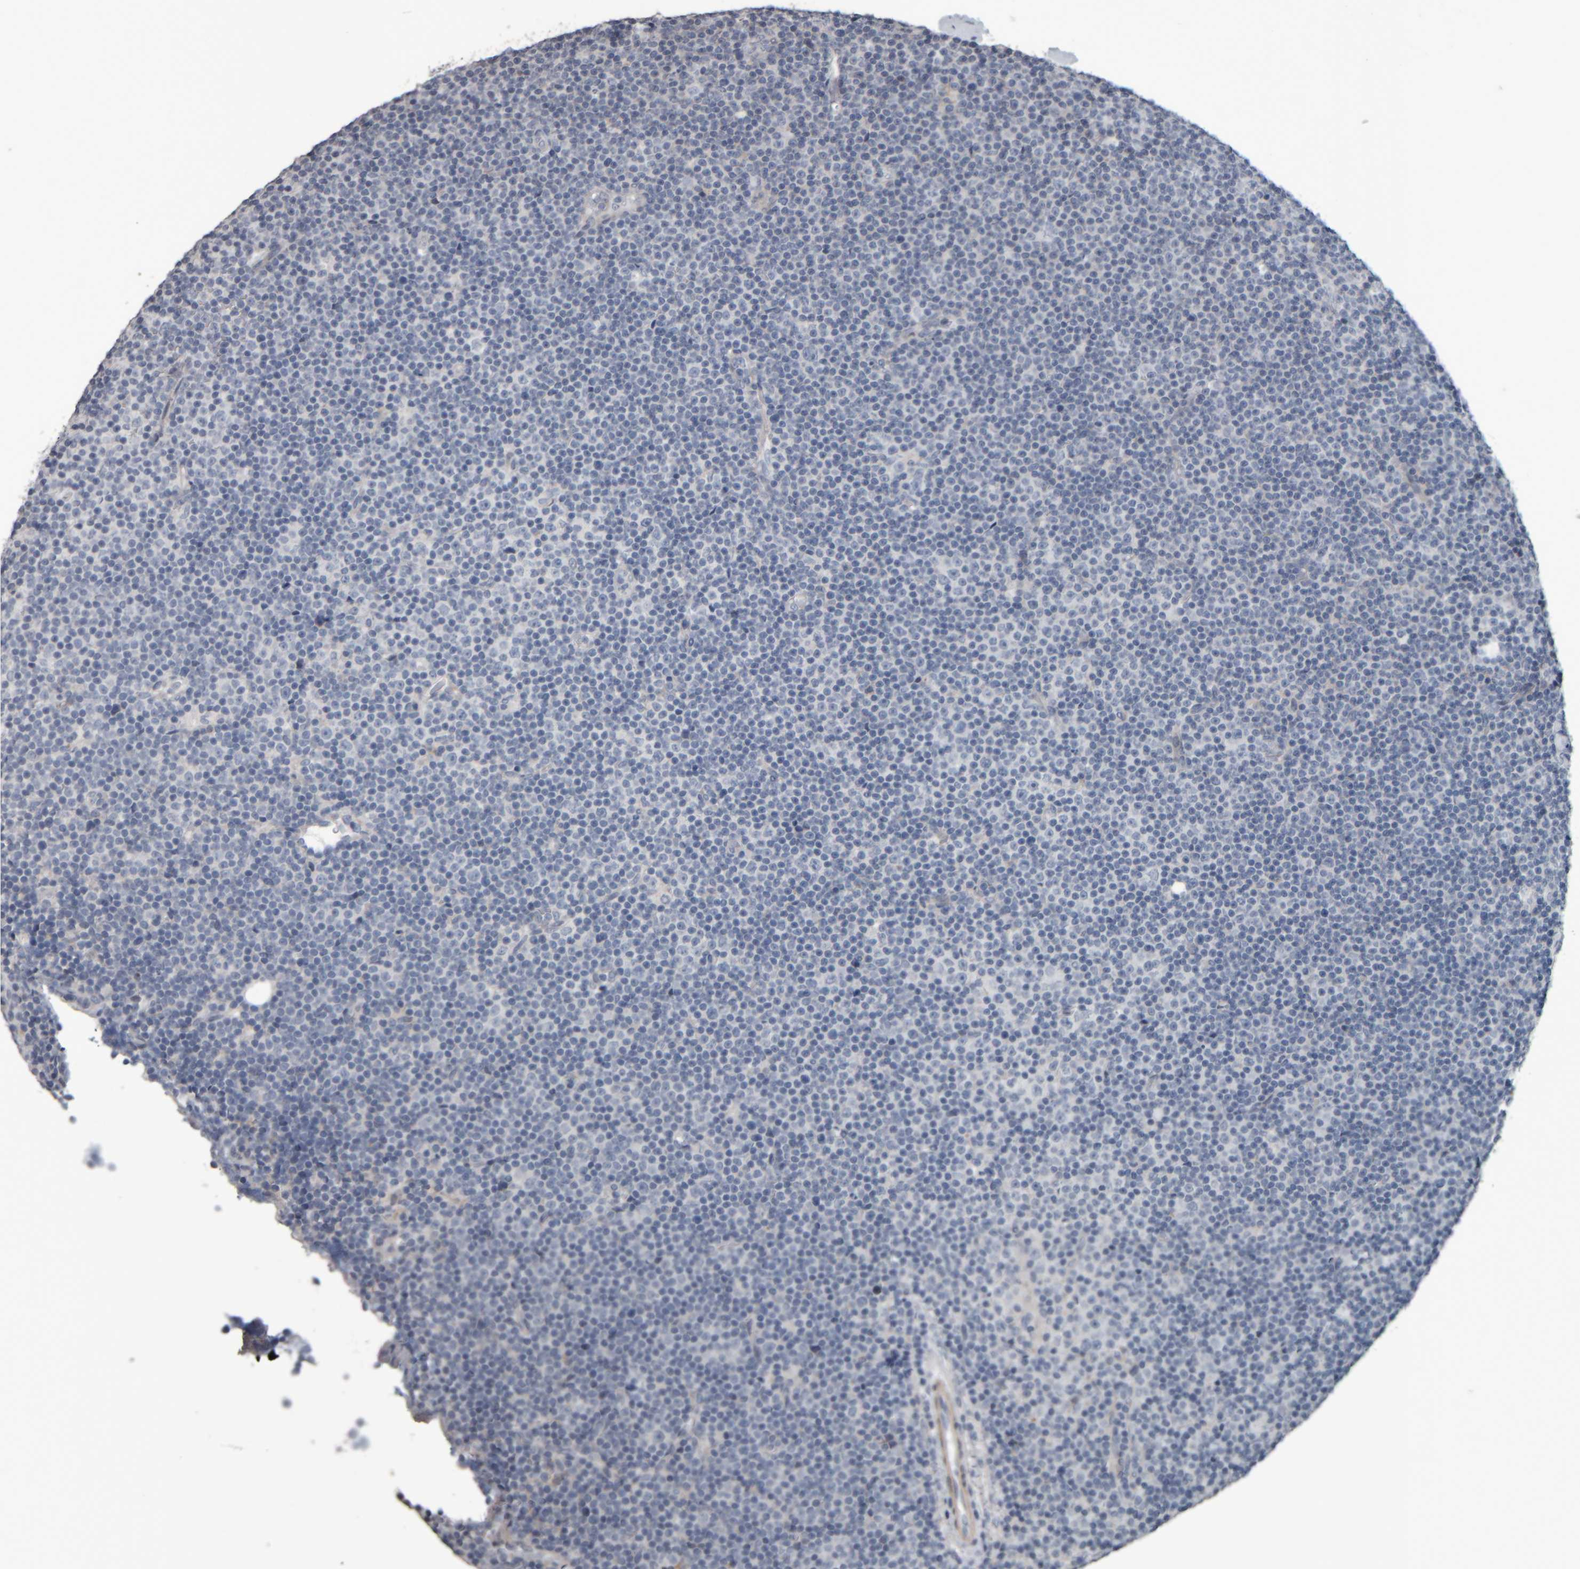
{"staining": {"intensity": "negative", "quantity": "none", "location": "none"}, "tissue": "lymphoma", "cell_type": "Tumor cells", "image_type": "cancer", "snomed": [{"axis": "morphology", "description": "Malignant lymphoma, non-Hodgkin's type, Low grade"}, {"axis": "topography", "description": "Lymph node"}], "caption": "A histopathology image of malignant lymphoma, non-Hodgkin's type (low-grade) stained for a protein reveals no brown staining in tumor cells.", "gene": "CAVIN4", "patient": {"sex": "female", "age": 67}}